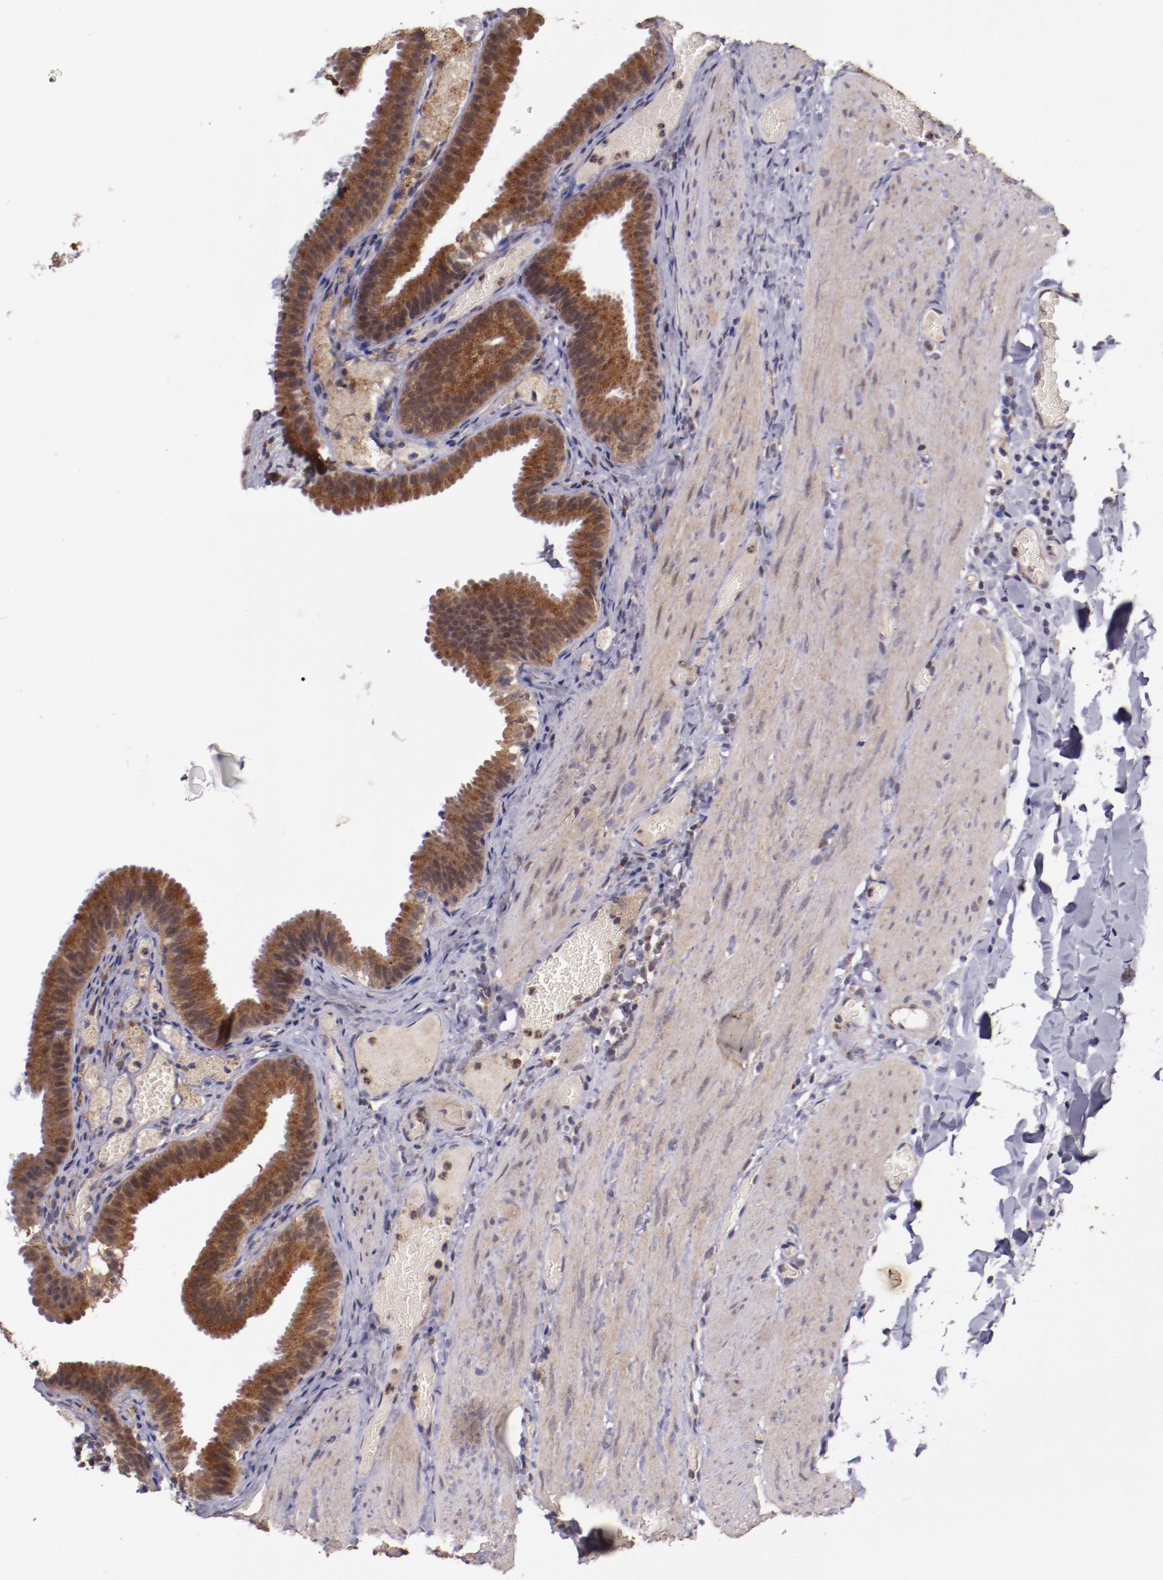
{"staining": {"intensity": "moderate", "quantity": ">75%", "location": "cytoplasmic/membranous"}, "tissue": "gallbladder", "cell_type": "Glandular cells", "image_type": "normal", "snomed": [{"axis": "morphology", "description": "Normal tissue, NOS"}, {"axis": "topography", "description": "Gallbladder"}], "caption": "Protein staining reveals moderate cytoplasmic/membranous positivity in about >75% of glandular cells in normal gallbladder. Ihc stains the protein of interest in brown and the nuclei are stained blue.", "gene": "FTSJ1", "patient": {"sex": "female", "age": 24}}